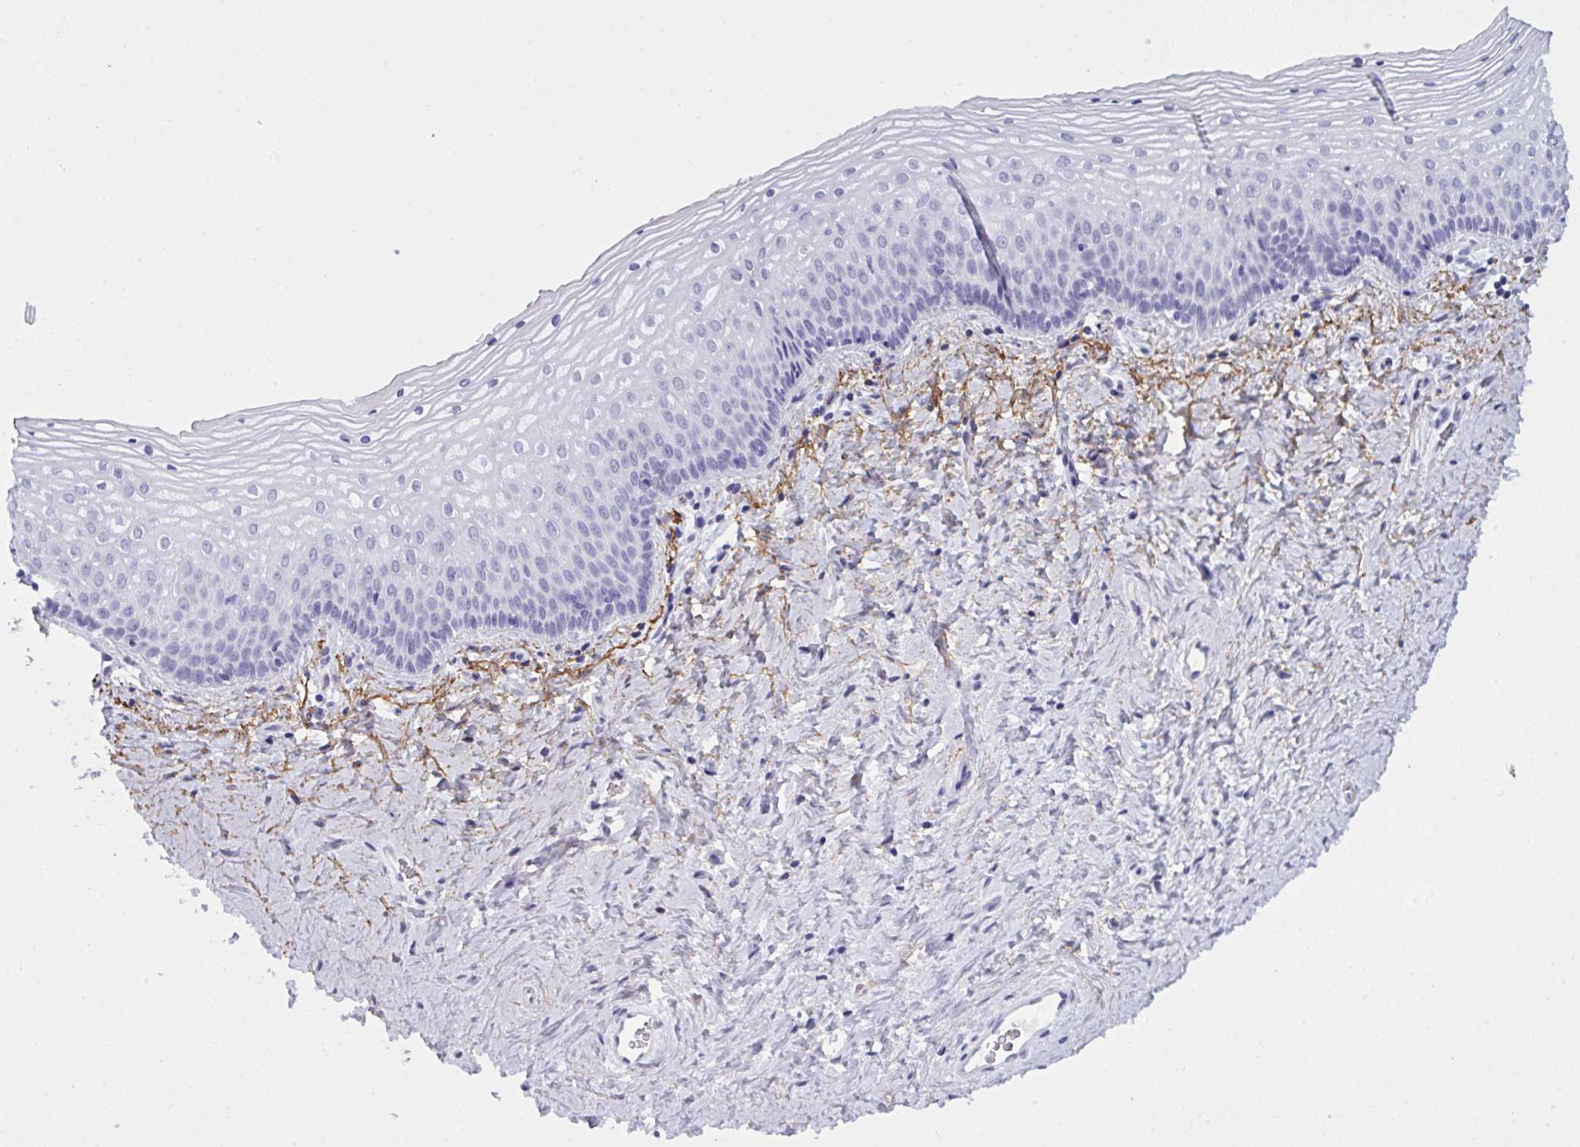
{"staining": {"intensity": "negative", "quantity": "none", "location": "none"}, "tissue": "vagina", "cell_type": "Squamous epithelial cells", "image_type": "normal", "snomed": [{"axis": "morphology", "description": "Normal tissue, NOS"}, {"axis": "topography", "description": "Vagina"}], "caption": "DAB immunohistochemical staining of normal vagina displays no significant positivity in squamous epithelial cells.", "gene": "ELN", "patient": {"sex": "female", "age": 45}}